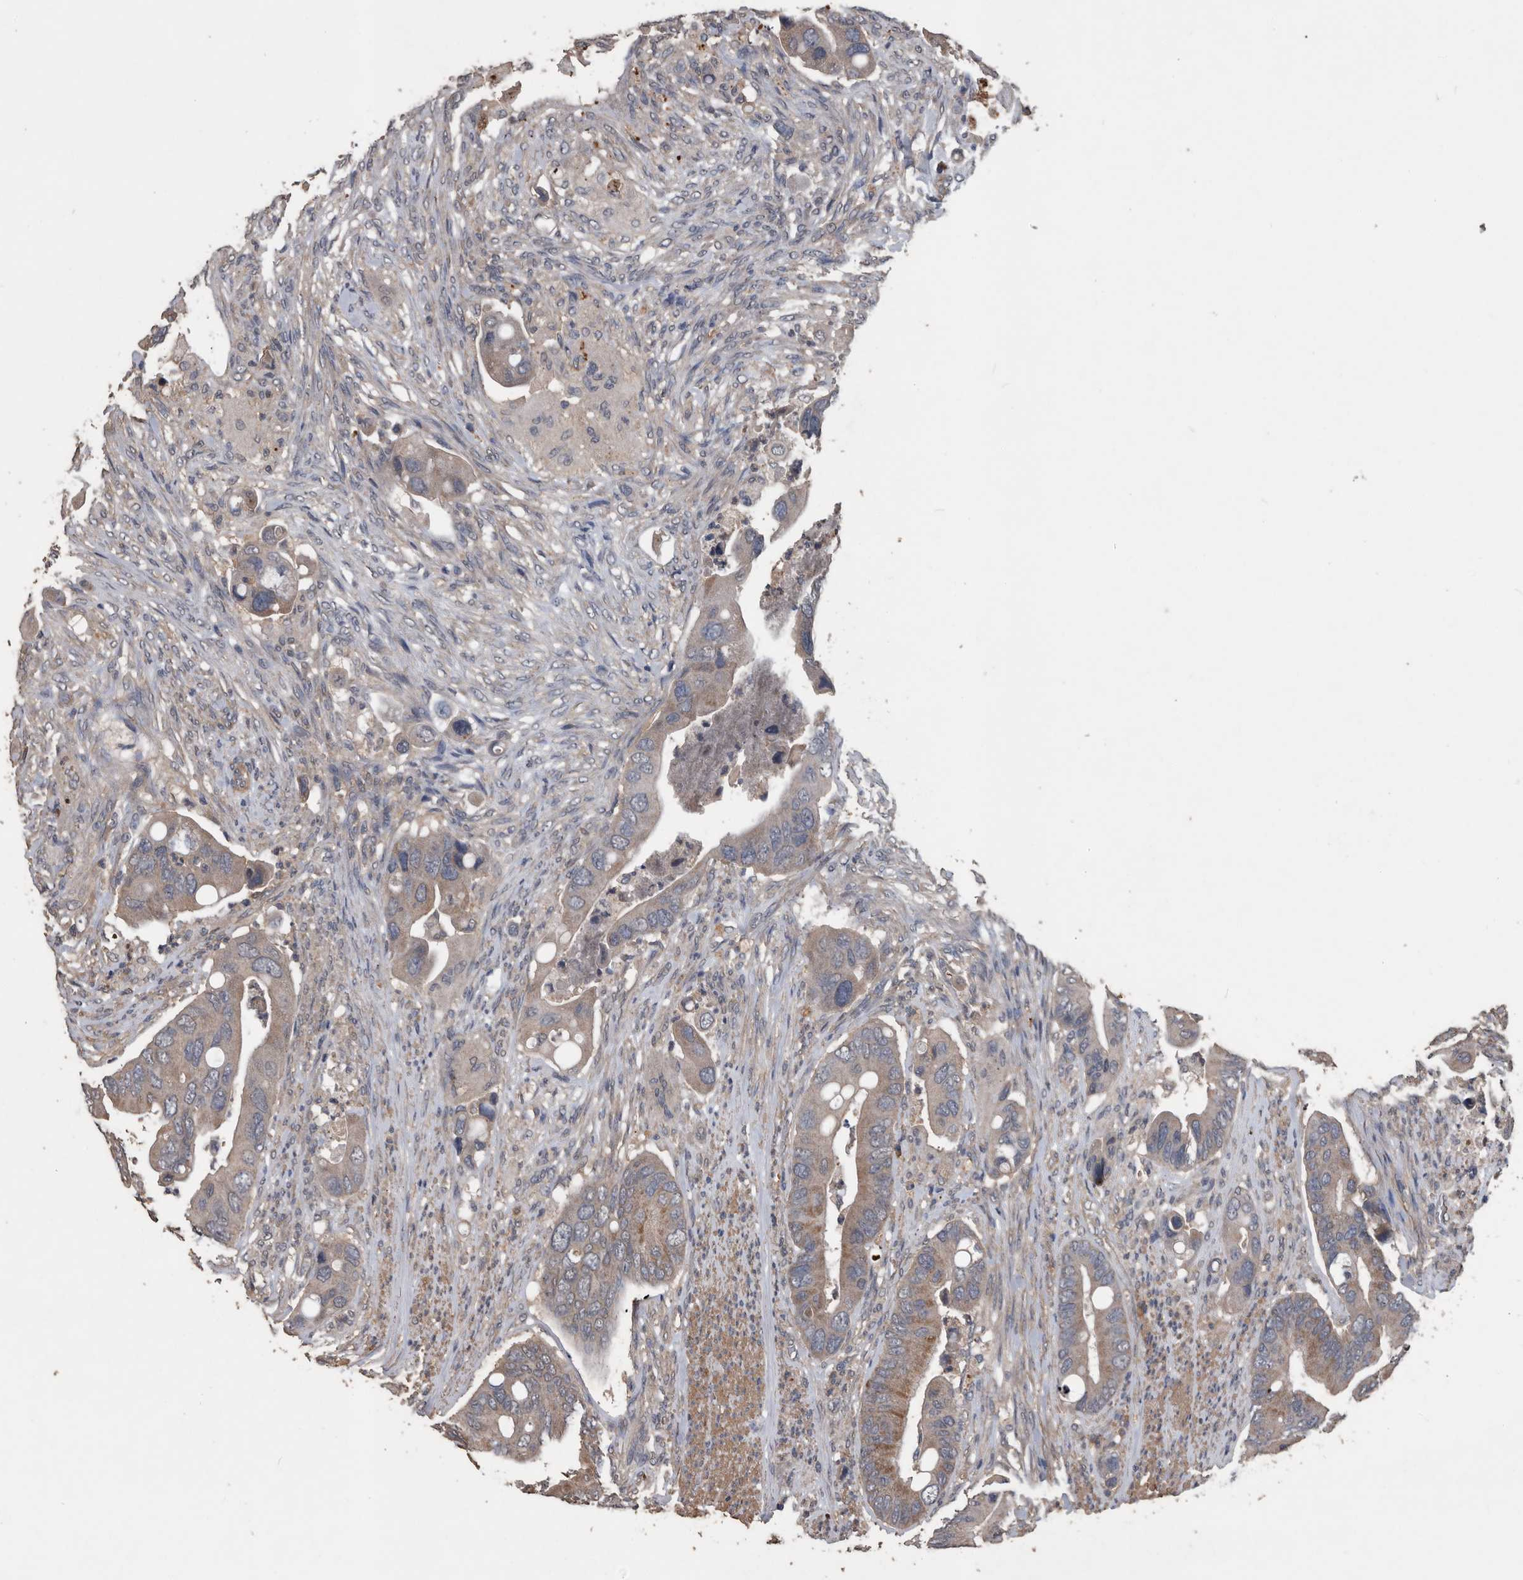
{"staining": {"intensity": "weak", "quantity": "25%-75%", "location": "cytoplasmic/membranous"}, "tissue": "colorectal cancer", "cell_type": "Tumor cells", "image_type": "cancer", "snomed": [{"axis": "morphology", "description": "Adenocarcinoma, NOS"}, {"axis": "topography", "description": "Rectum"}], "caption": "Colorectal cancer tissue exhibits weak cytoplasmic/membranous expression in about 25%-75% of tumor cells (DAB (3,3'-diaminobenzidine) IHC, brown staining for protein, blue staining for nuclei).", "gene": "NRBP1", "patient": {"sex": "female", "age": 57}}